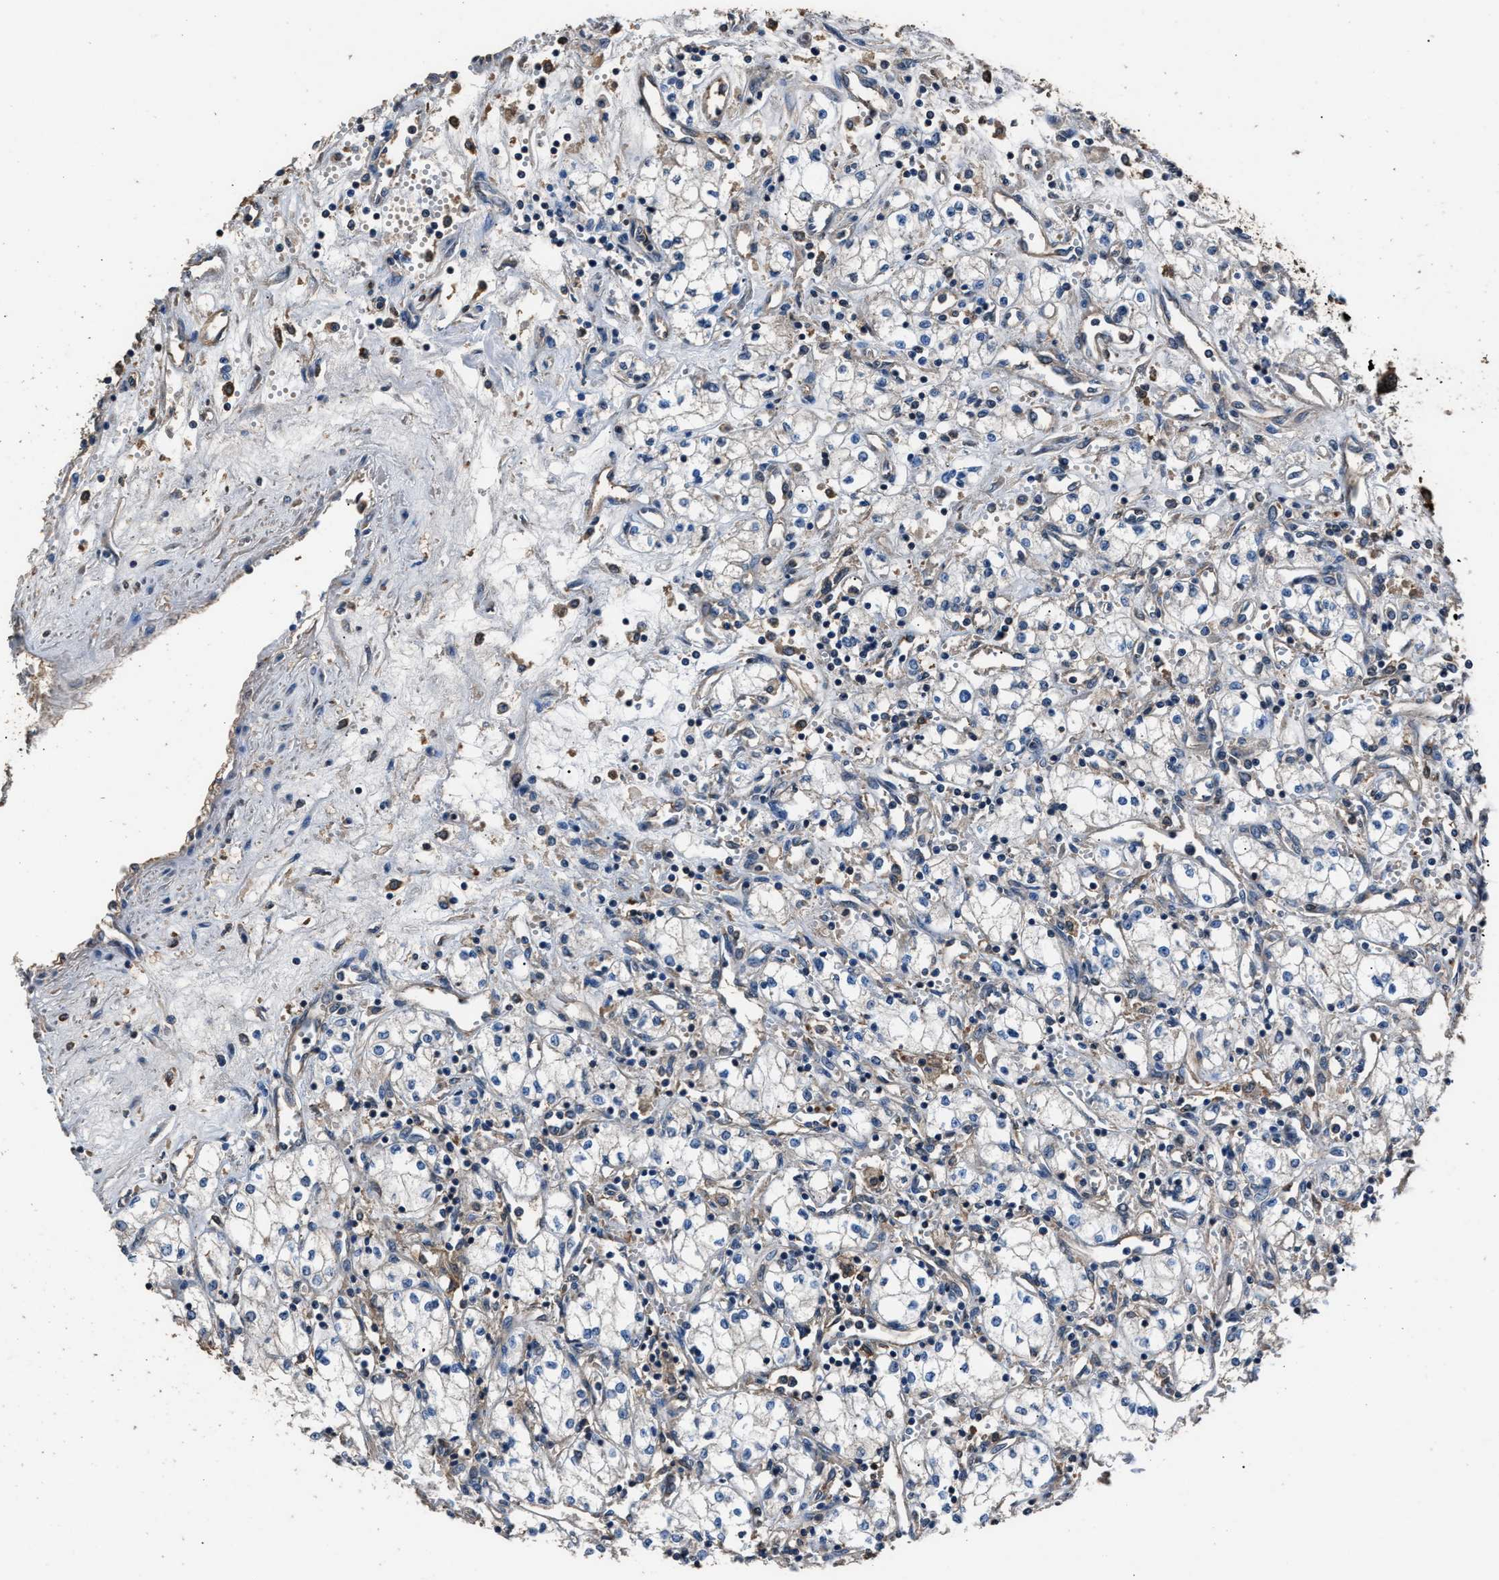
{"staining": {"intensity": "negative", "quantity": "none", "location": "none"}, "tissue": "renal cancer", "cell_type": "Tumor cells", "image_type": "cancer", "snomed": [{"axis": "morphology", "description": "Adenocarcinoma, NOS"}, {"axis": "topography", "description": "Kidney"}], "caption": "Tumor cells are negative for protein expression in human renal adenocarcinoma.", "gene": "GSTP1", "patient": {"sex": "male", "age": 59}}